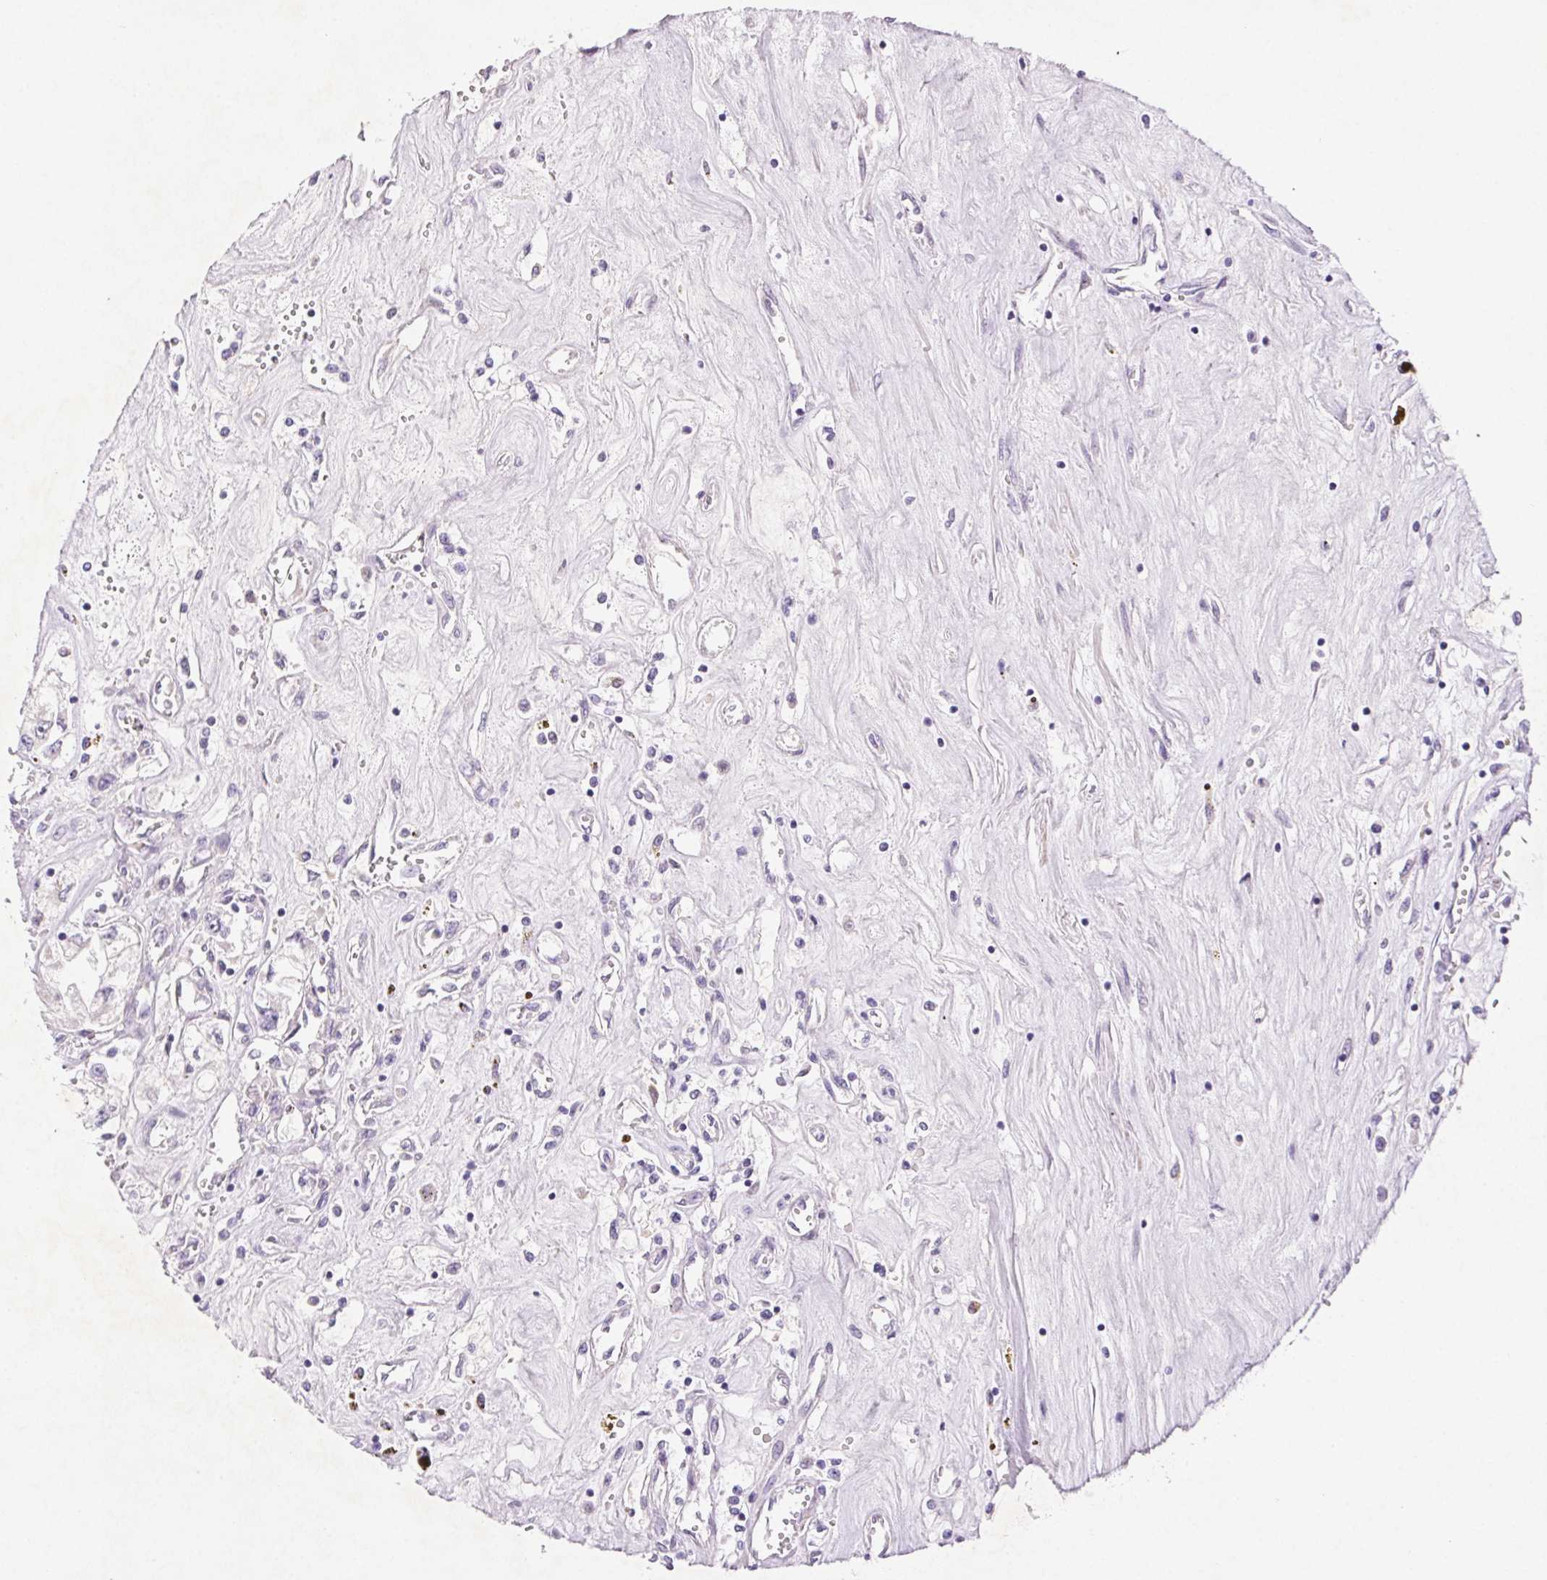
{"staining": {"intensity": "negative", "quantity": "none", "location": "none"}, "tissue": "renal cancer", "cell_type": "Tumor cells", "image_type": "cancer", "snomed": [{"axis": "morphology", "description": "Adenocarcinoma, NOS"}, {"axis": "topography", "description": "Kidney"}], "caption": "Protein analysis of adenocarcinoma (renal) demonstrates no significant positivity in tumor cells.", "gene": "ARHGAP11B", "patient": {"sex": "female", "age": 59}}